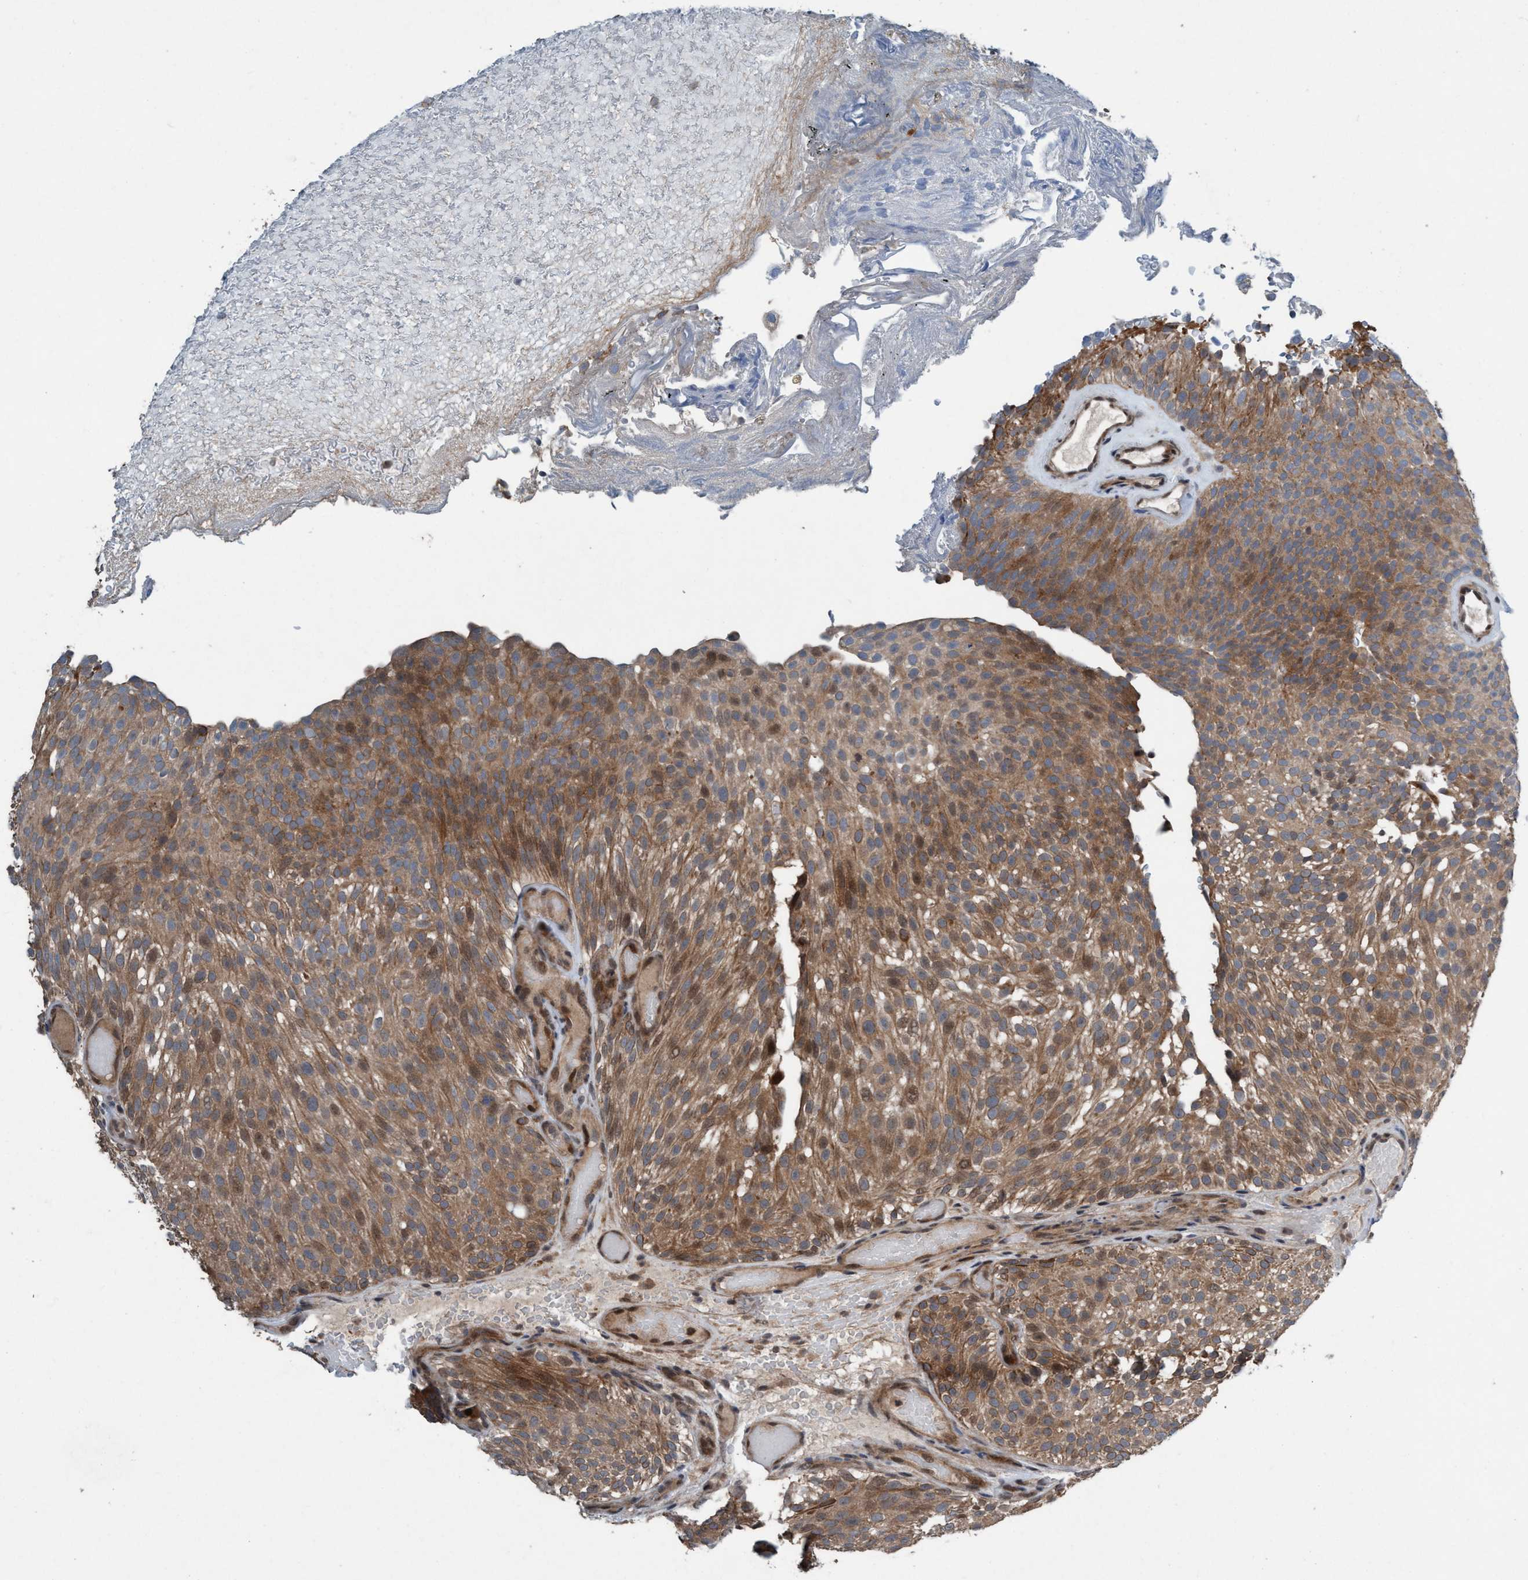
{"staining": {"intensity": "moderate", "quantity": ">75%", "location": "cytoplasmic/membranous"}, "tissue": "urothelial cancer", "cell_type": "Tumor cells", "image_type": "cancer", "snomed": [{"axis": "morphology", "description": "Urothelial carcinoma, Low grade"}, {"axis": "topography", "description": "Urinary bladder"}], "caption": "Low-grade urothelial carcinoma stained with a brown dye shows moderate cytoplasmic/membranous positive expression in about >75% of tumor cells.", "gene": "NISCH", "patient": {"sex": "male", "age": 78}}